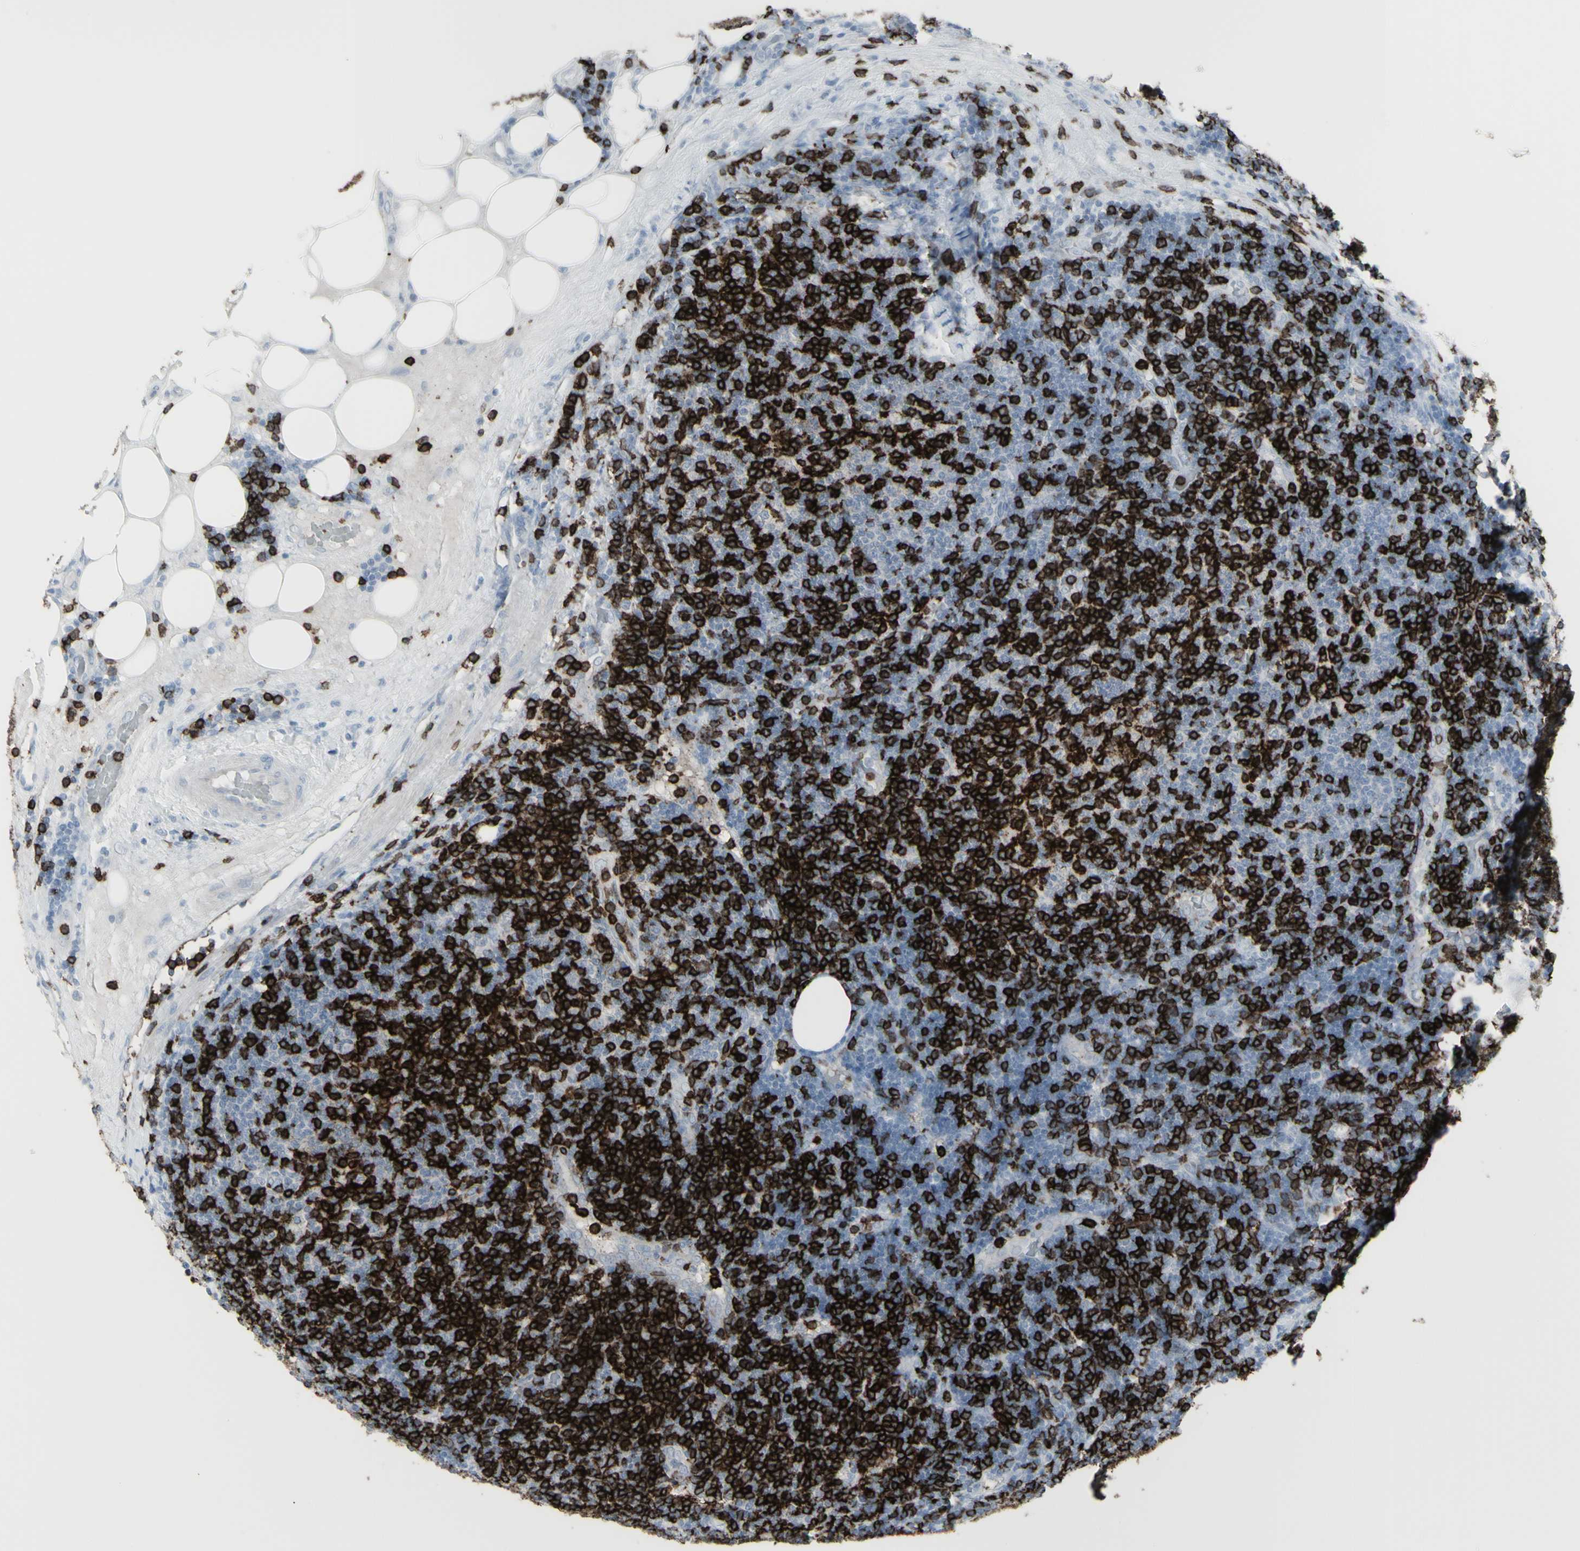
{"staining": {"intensity": "strong", "quantity": ">75%", "location": "cytoplasmic/membranous"}, "tissue": "lymphoma", "cell_type": "Tumor cells", "image_type": "cancer", "snomed": [{"axis": "morphology", "description": "Malignant lymphoma, non-Hodgkin's type, Low grade"}, {"axis": "topography", "description": "Lymph node"}], "caption": "A micrograph of human low-grade malignant lymphoma, non-Hodgkin's type stained for a protein demonstrates strong cytoplasmic/membranous brown staining in tumor cells.", "gene": "CD247", "patient": {"sex": "male", "age": 83}}